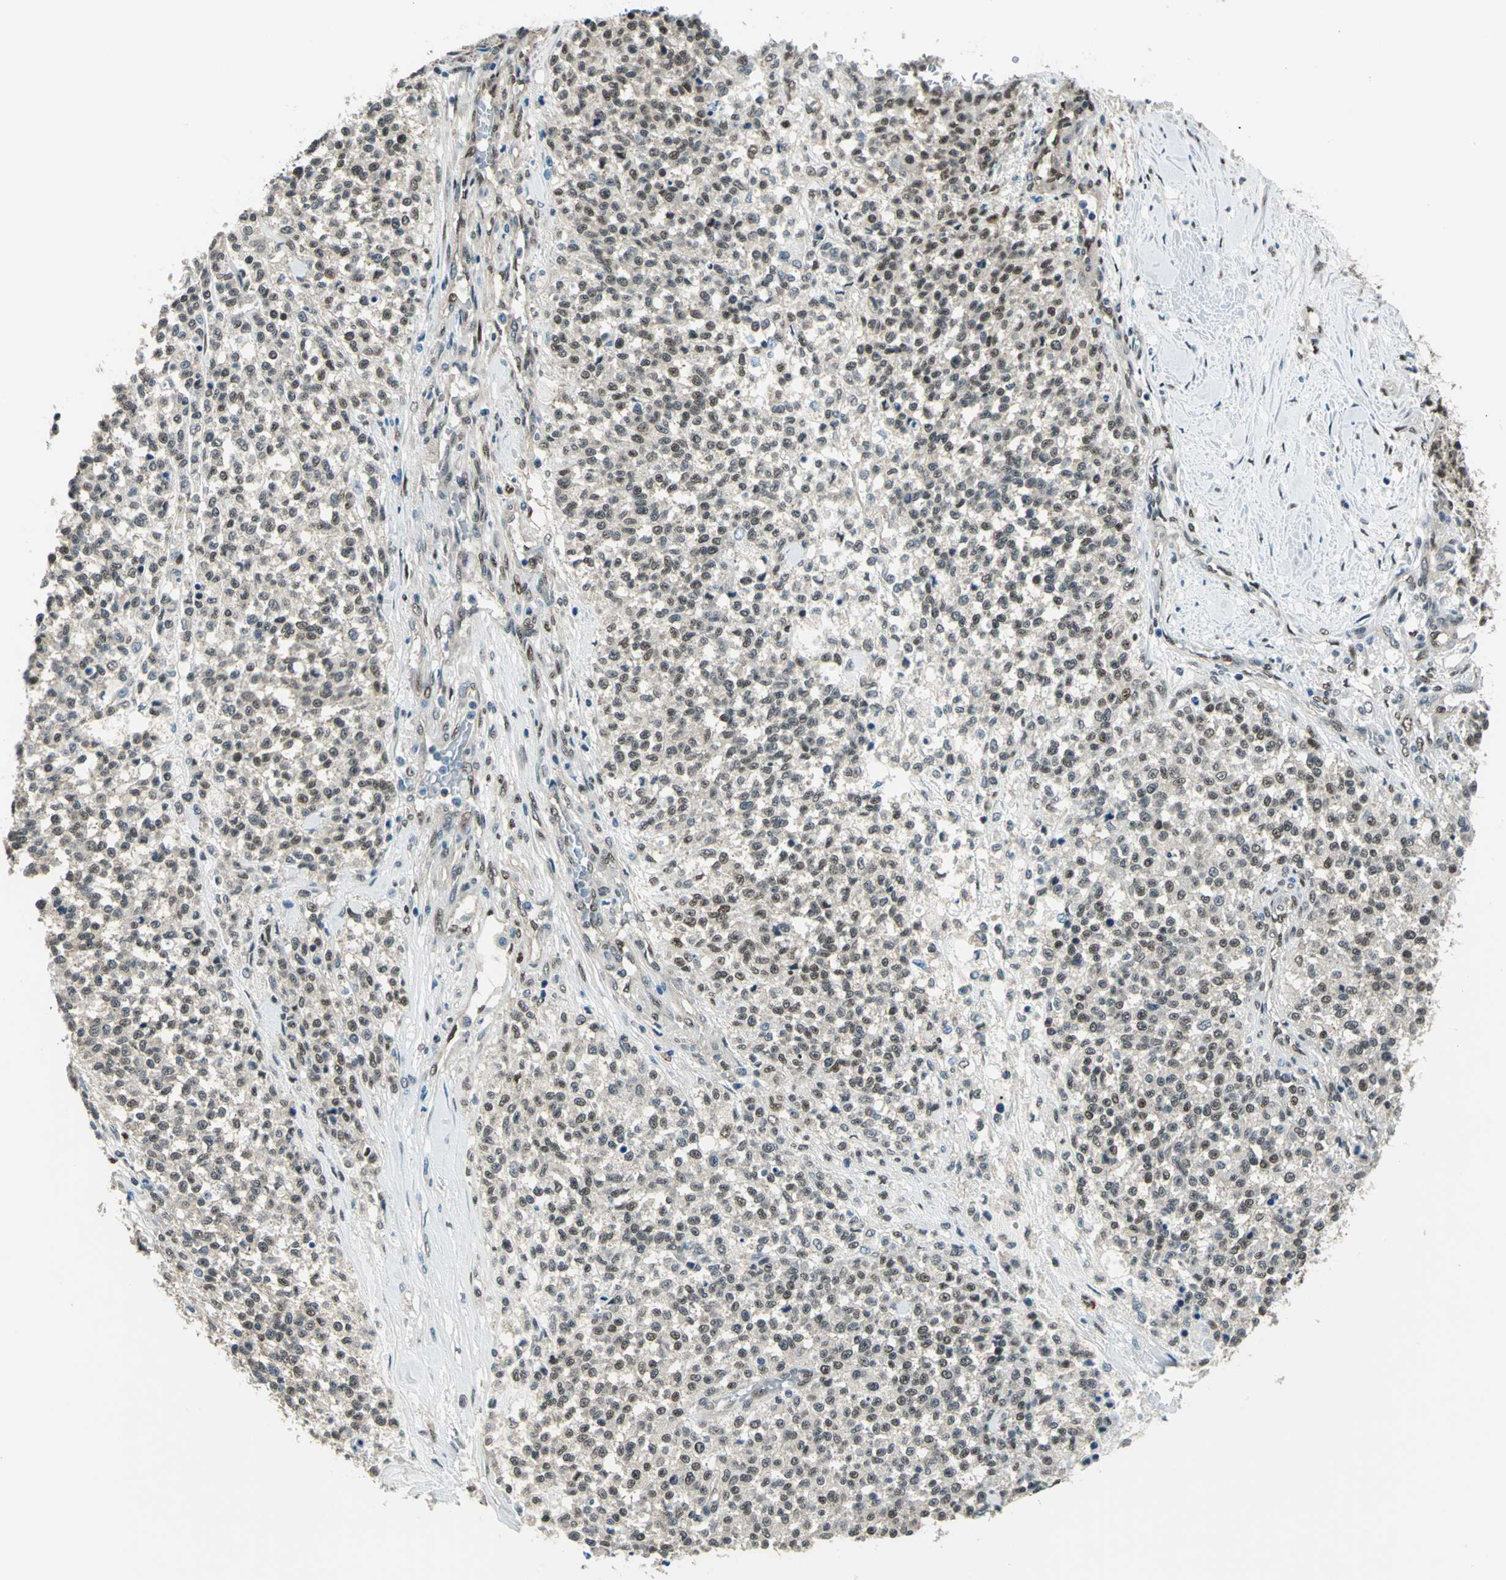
{"staining": {"intensity": "moderate", "quantity": ">75%", "location": "nuclear"}, "tissue": "testis cancer", "cell_type": "Tumor cells", "image_type": "cancer", "snomed": [{"axis": "morphology", "description": "Seminoma, NOS"}, {"axis": "topography", "description": "Testis"}], "caption": "Tumor cells demonstrate medium levels of moderate nuclear expression in approximately >75% of cells in human testis cancer (seminoma). The staining is performed using DAB (3,3'-diaminobenzidine) brown chromogen to label protein expression. The nuclei are counter-stained blue using hematoxylin.", "gene": "NFIA", "patient": {"sex": "male", "age": 59}}